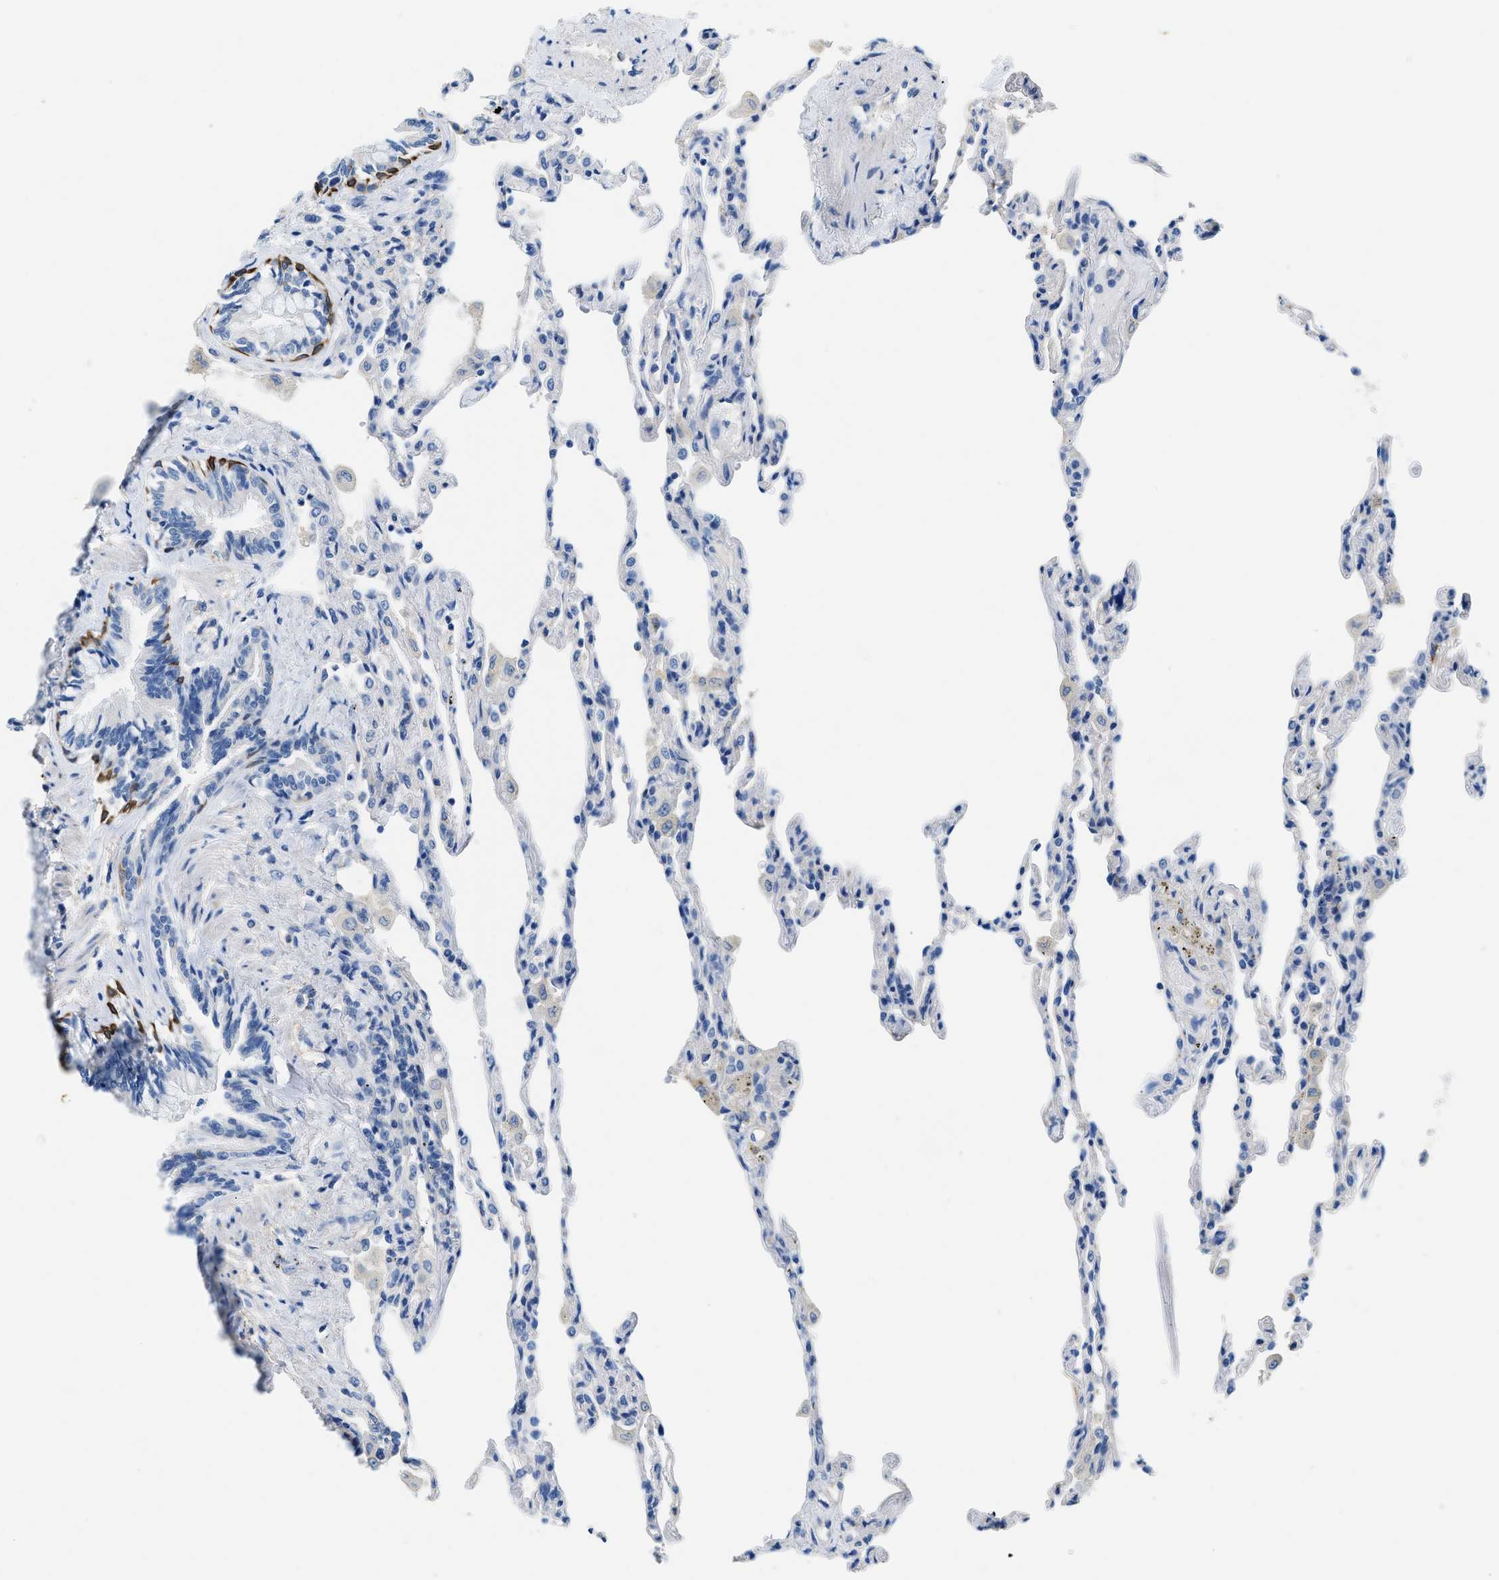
{"staining": {"intensity": "negative", "quantity": "none", "location": "none"}, "tissue": "lung", "cell_type": "Alveolar cells", "image_type": "normal", "snomed": [{"axis": "morphology", "description": "Normal tissue, NOS"}, {"axis": "topography", "description": "Lung"}], "caption": "Immunohistochemistry (IHC) image of unremarkable lung: human lung stained with DAB exhibits no significant protein staining in alveolar cells. (Immunohistochemistry, brightfield microscopy, high magnification).", "gene": "SLC10A6", "patient": {"sex": "male", "age": 59}}